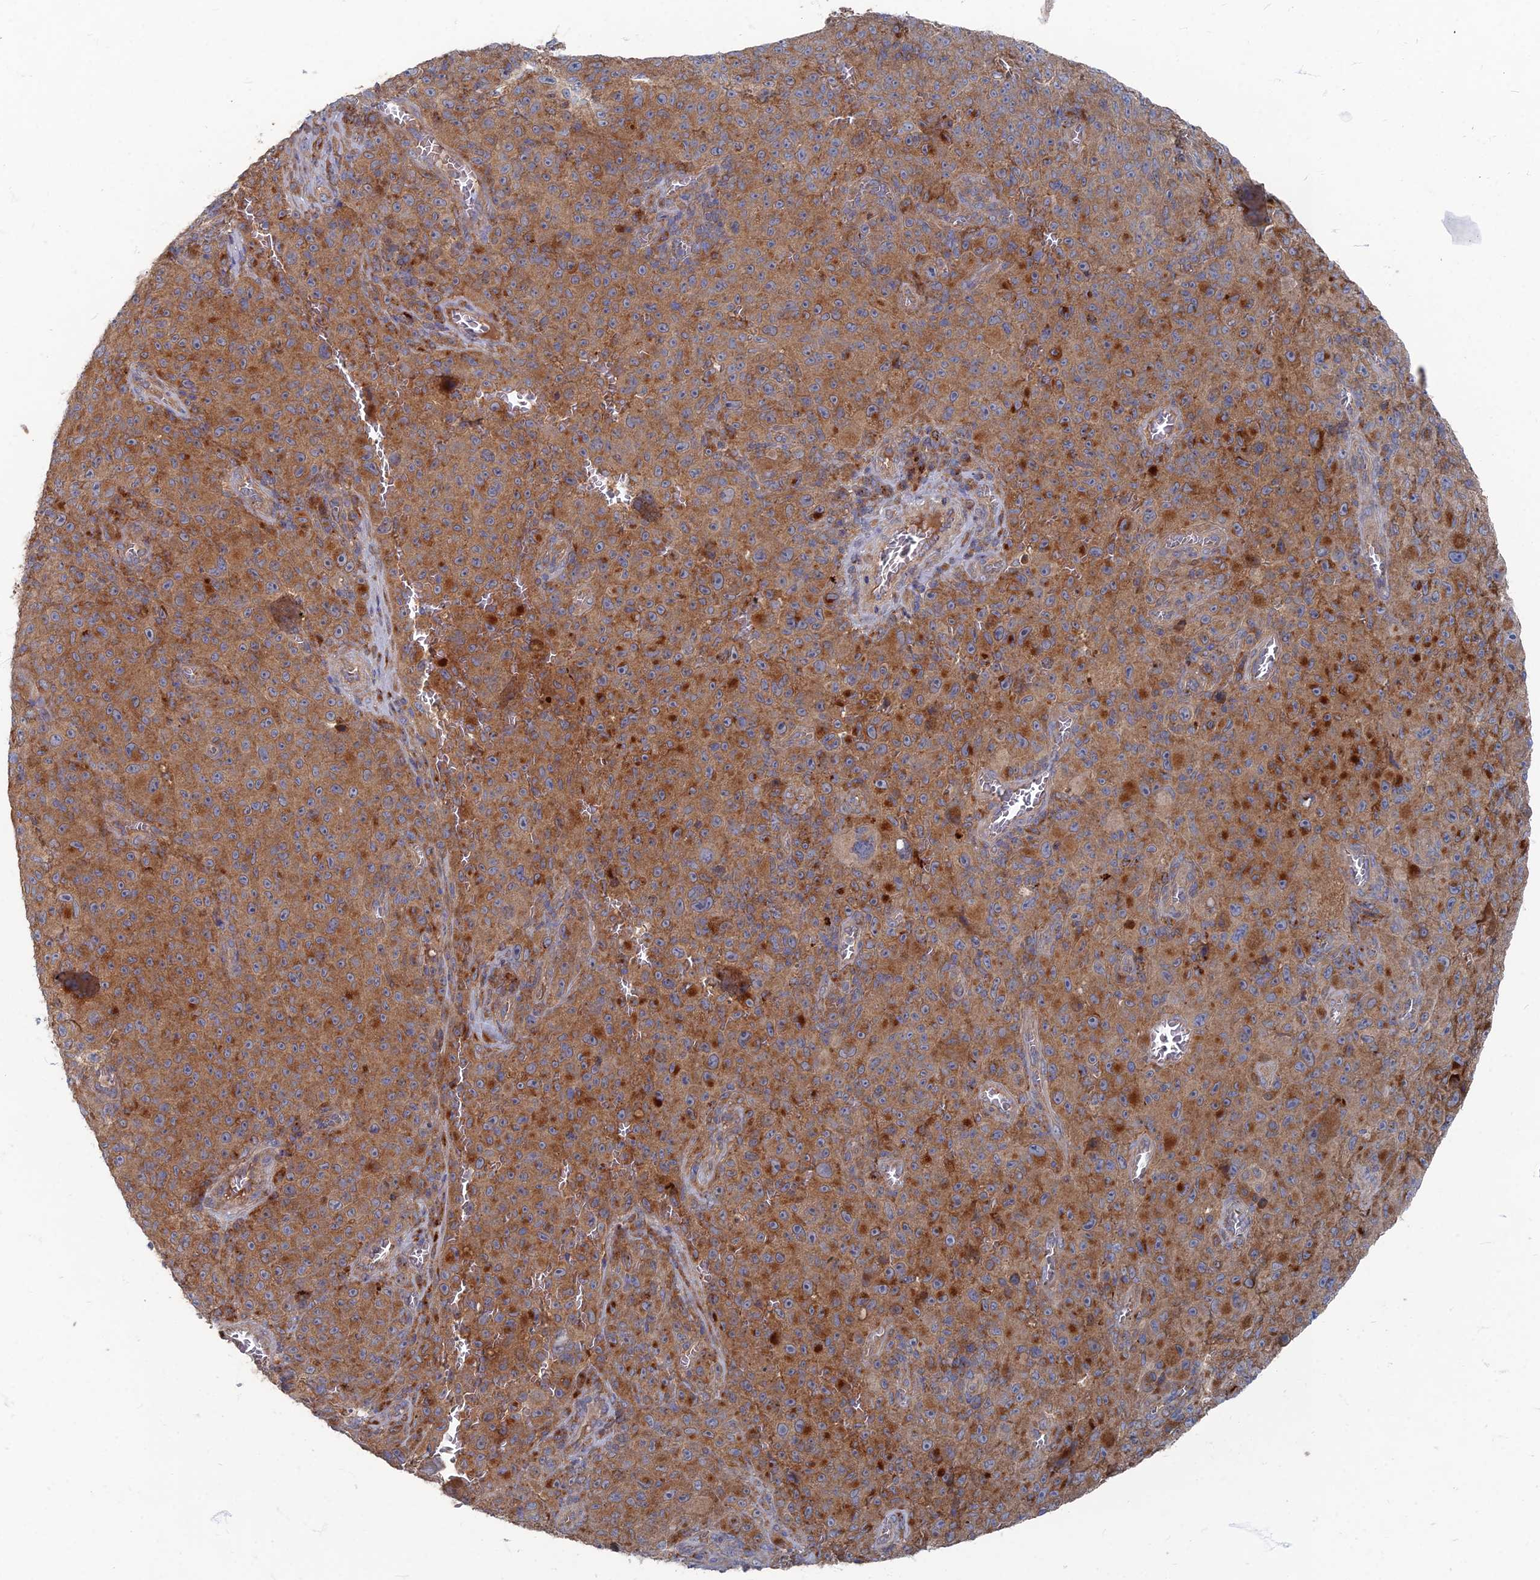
{"staining": {"intensity": "moderate", "quantity": ">75%", "location": "cytoplasmic/membranous"}, "tissue": "melanoma", "cell_type": "Tumor cells", "image_type": "cancer", "snomed": [{"axis": "morphology", "description": "Malignant melanoma, NOS"}, {"axis": "topography", "description": "Skin"}], "caption": "Moderate cytoplasmic/membranous positivity is identified in approximately >75% of tumor cells in malignant melanoma.", "gene": "PPCDC", "patient": {"sex": "female", "age": 82}}